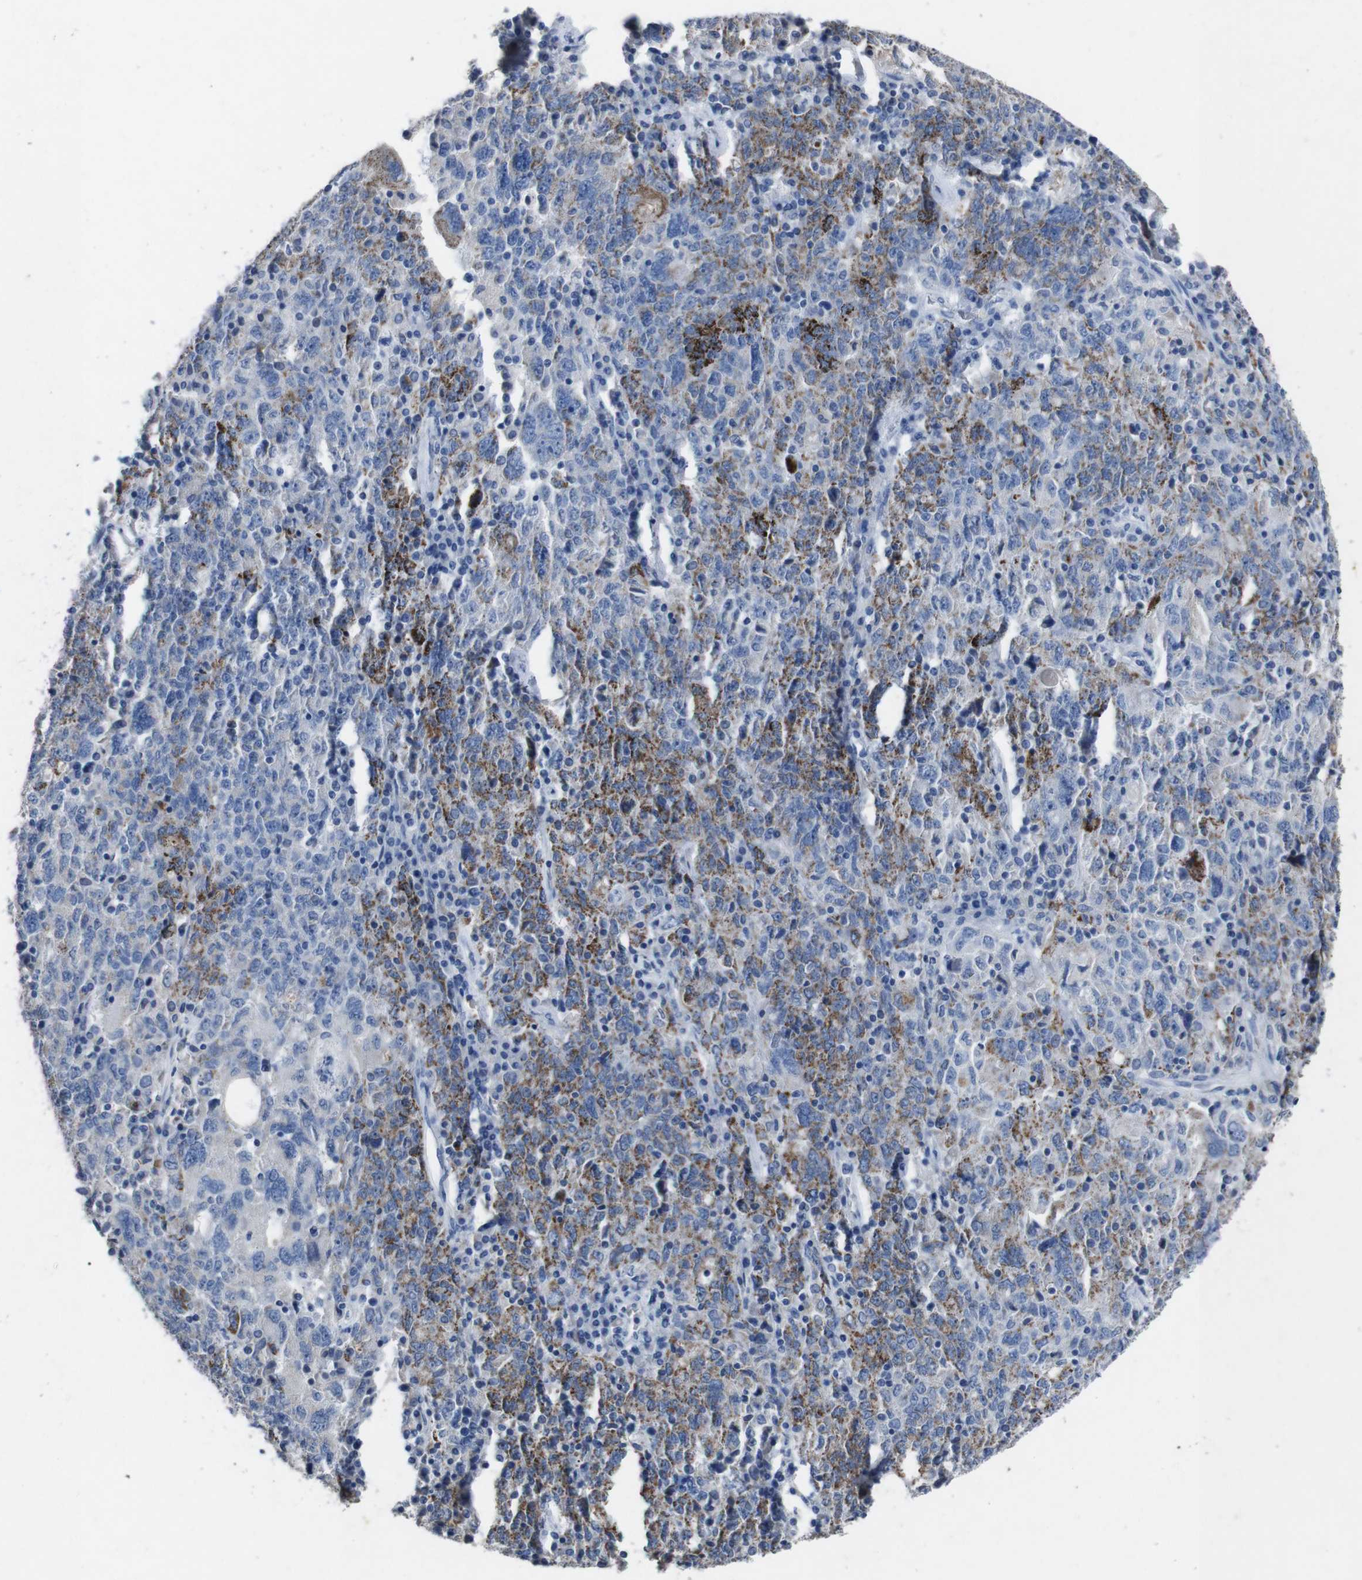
{"staining": {"intensity": "strong", "quantity": "25%-75%", "location": "cytoplasmic/membranous"}, "tissue": "ovarian cancer", "cell_type": "Tumor cells", "image_type": "cancer", "snomed": [{"axis": "morphology", "description": "Carcinoma, endometroid"}, {"axis": "topography", "description": "Ovary"}], "caption": "There is high levels of strong cytoplasmic/membranous positivity in tumor cells of ovarian cancer, as demonstrated by immunohistochemical staining (brown color).", "gene": "GJB2", "patient": {"sex": "female", "age": 62}}